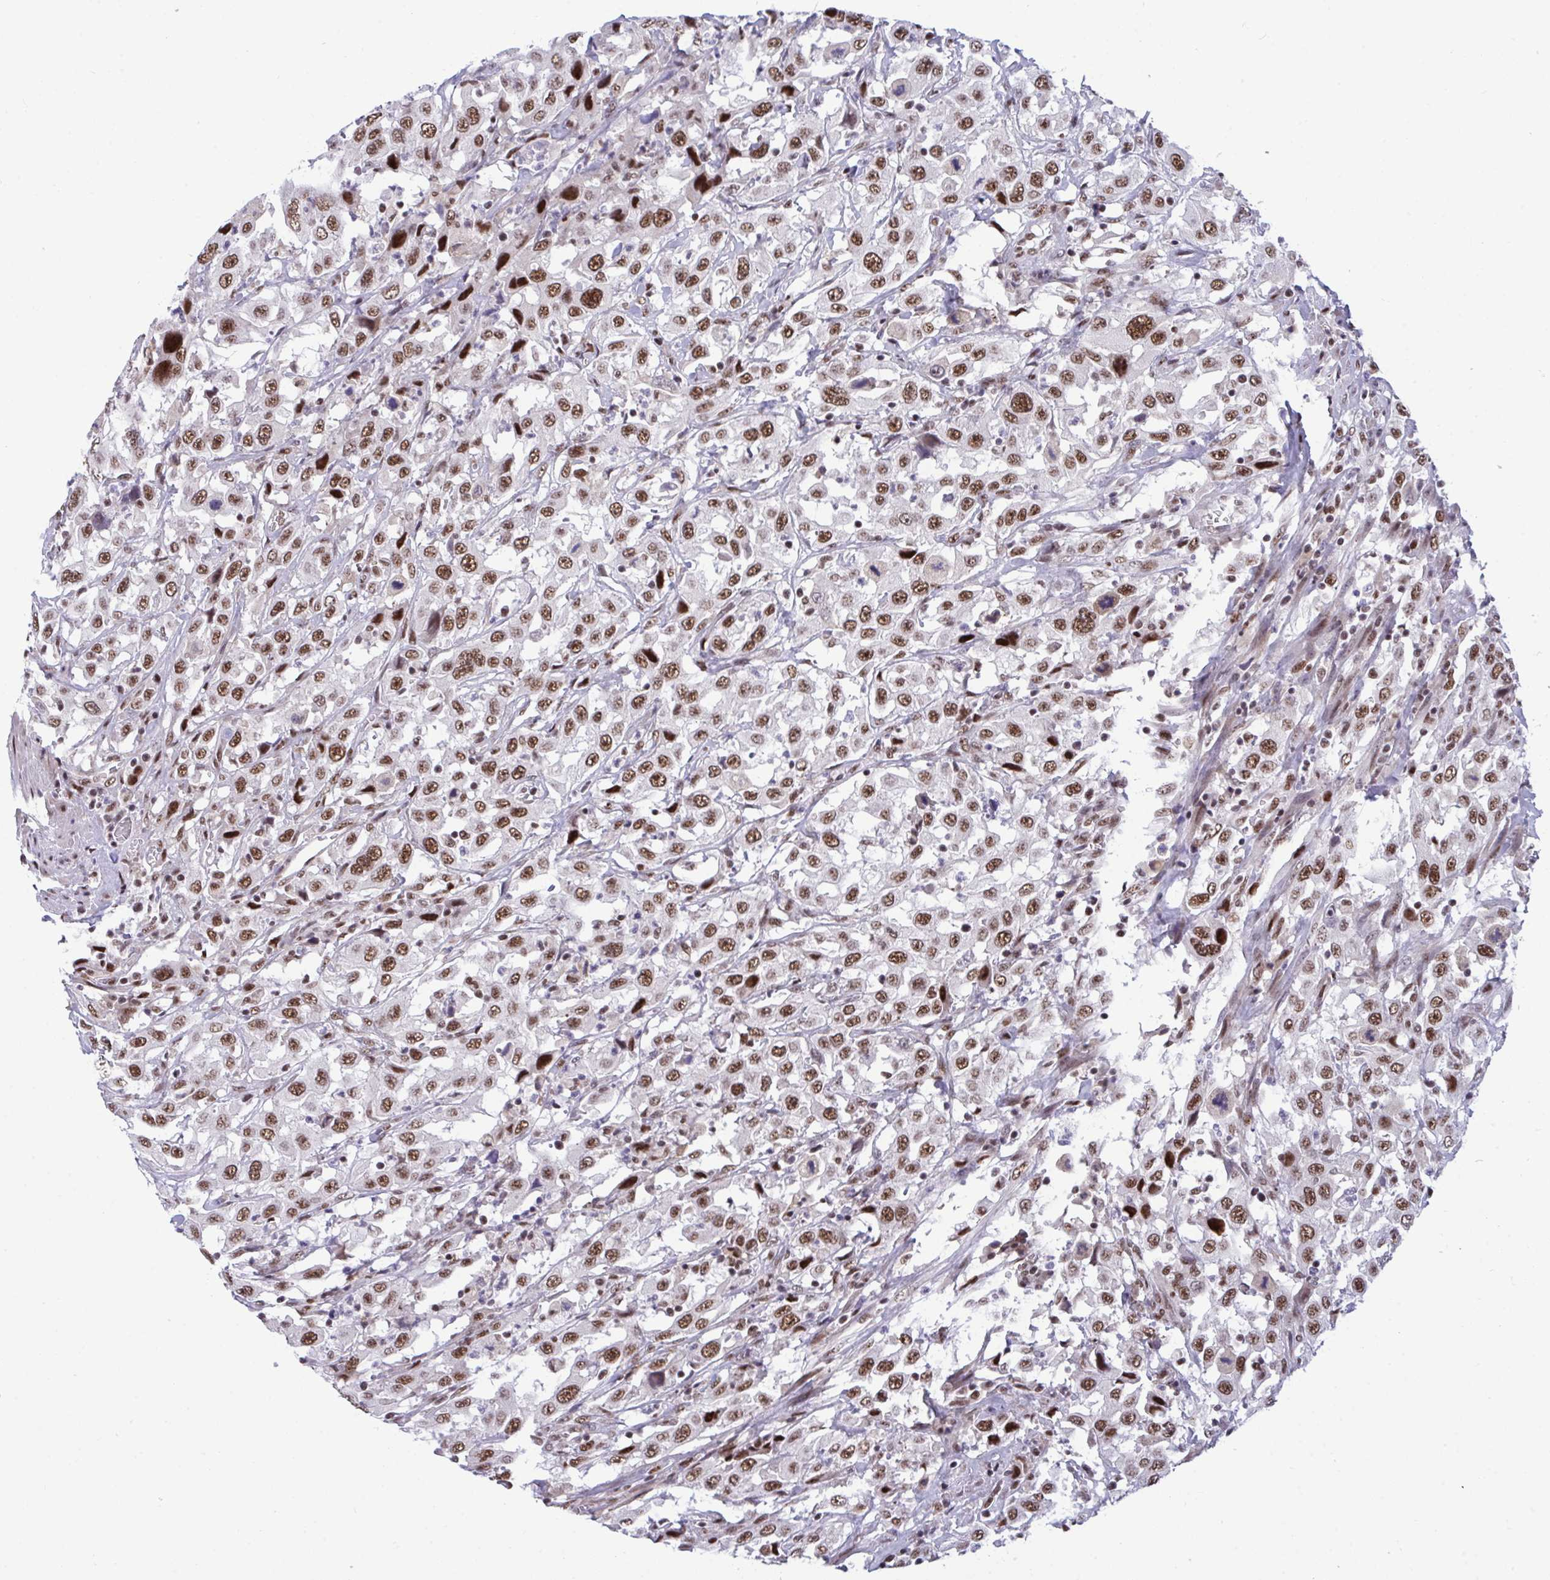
{"staining": {"intensity": "moderate", "quantity": ">75%", "location": "nuclear"}, "tissue": "urothelial cancer", "cell_type": "Tumor cells", "image_type": "cancer", "snomed": [{"axis": "morphology", "description": "Urothelial carcinoma, High grade"}, {"axis": "topography", "description": "Urinary bladder"}], "caption": "A medium amount of moderate nuclear staining is identified in about >75% of tumor cells in urothelial cancer tissue.", "gene": "WBP11", "patient": {"sex": "male", "age": 61}}